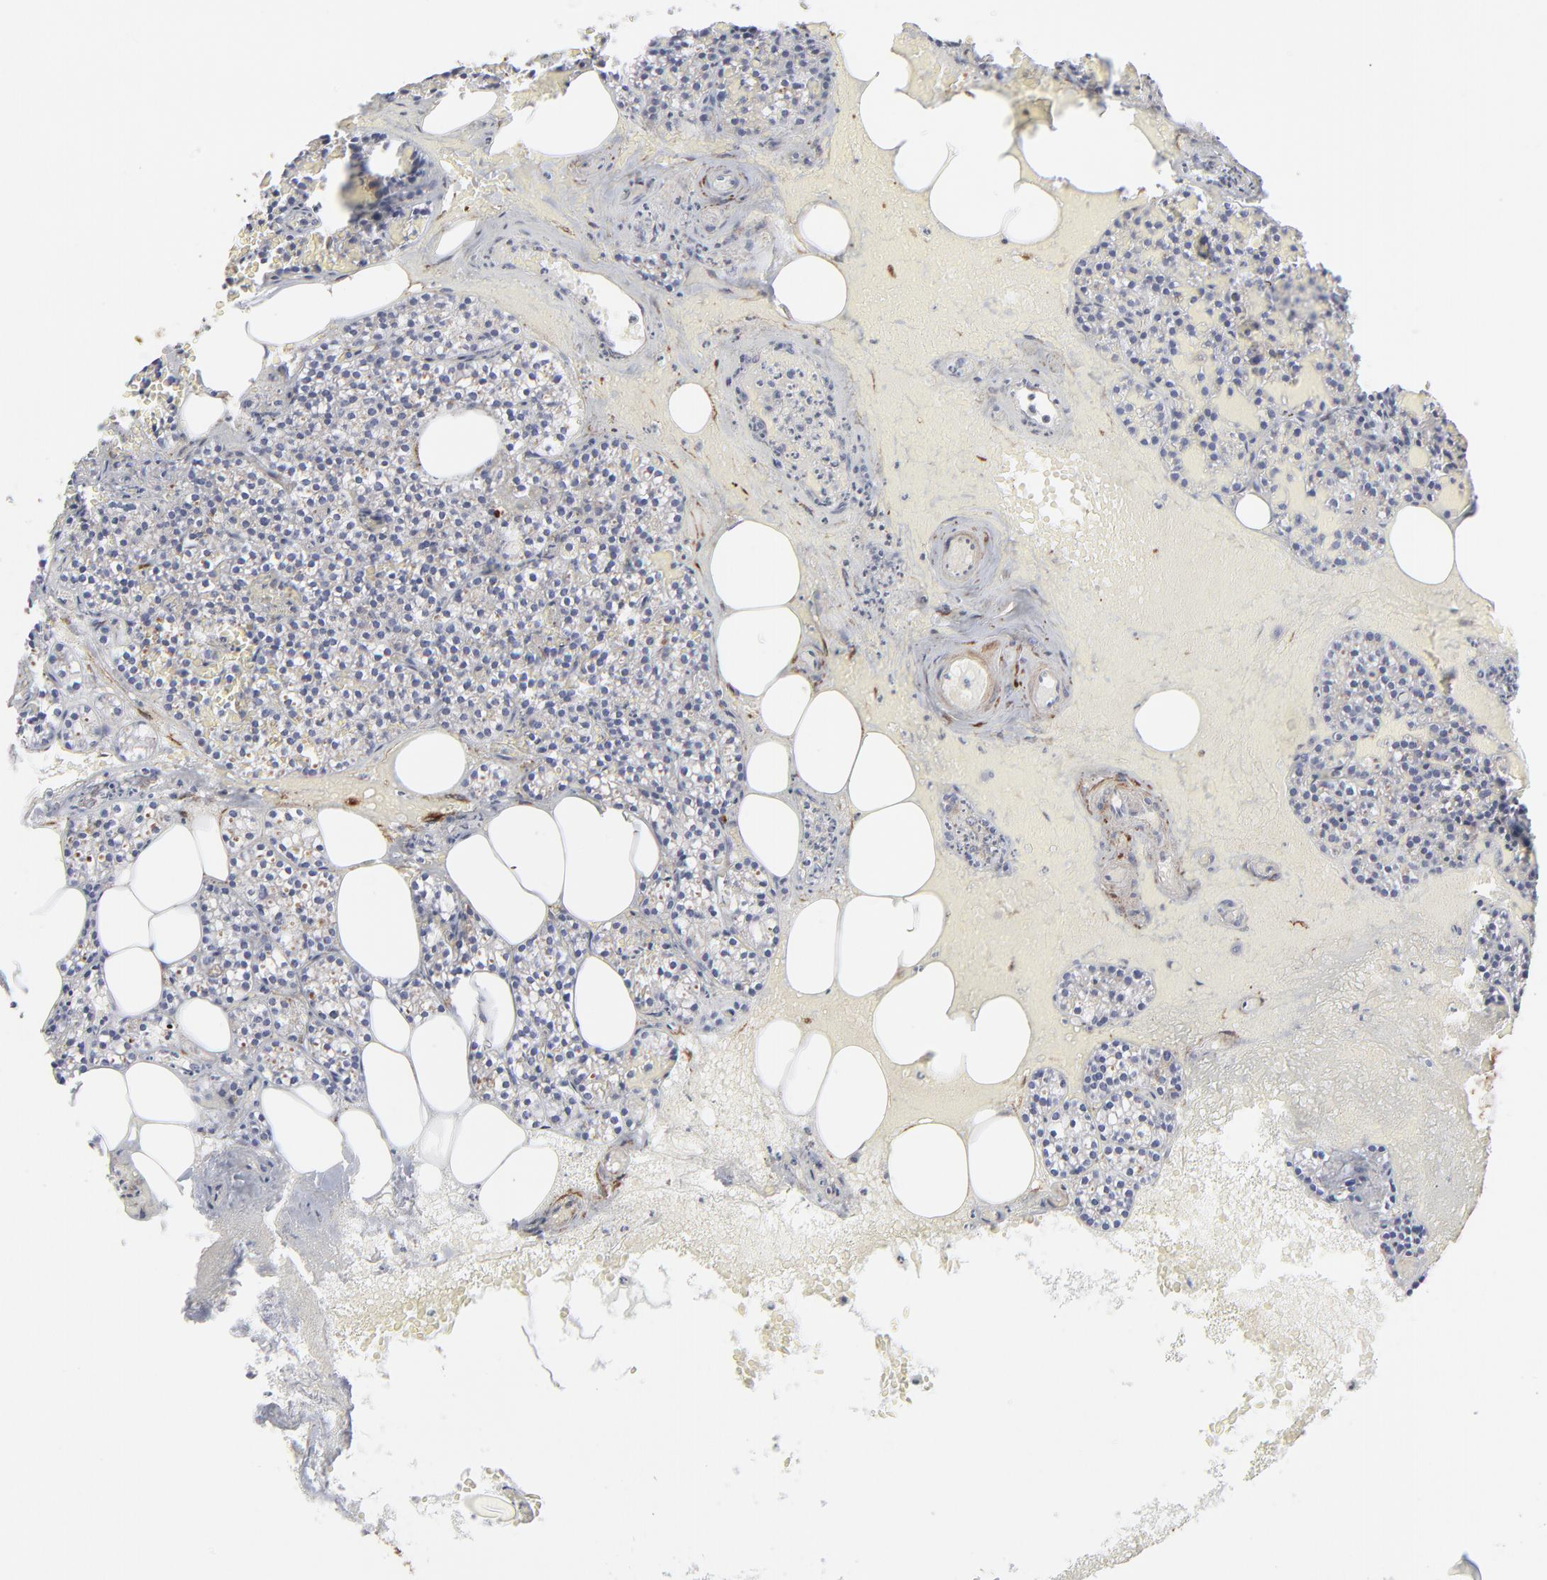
{"staining": {"intensity": "weak", "quantity": ">75%", "location": "cytoplasmic/membranous"}, "tissue": "parathyroid gland", "cell_type": "Glandular cells", "image_type": "normal", "snomed": [{"axis": "morphology", "description": "Normal tissue, NOS"}, {"axis": "topography", "description": "Parathyroid gland"}], "caption": "Normal parathyroid gland reveals weak cytoplasmic/membranous expression in about >75% of glandular cells, visualized by immunohistochemistry.", "gene": "CILP", "patient": {"sex": "male", "age": 51}}